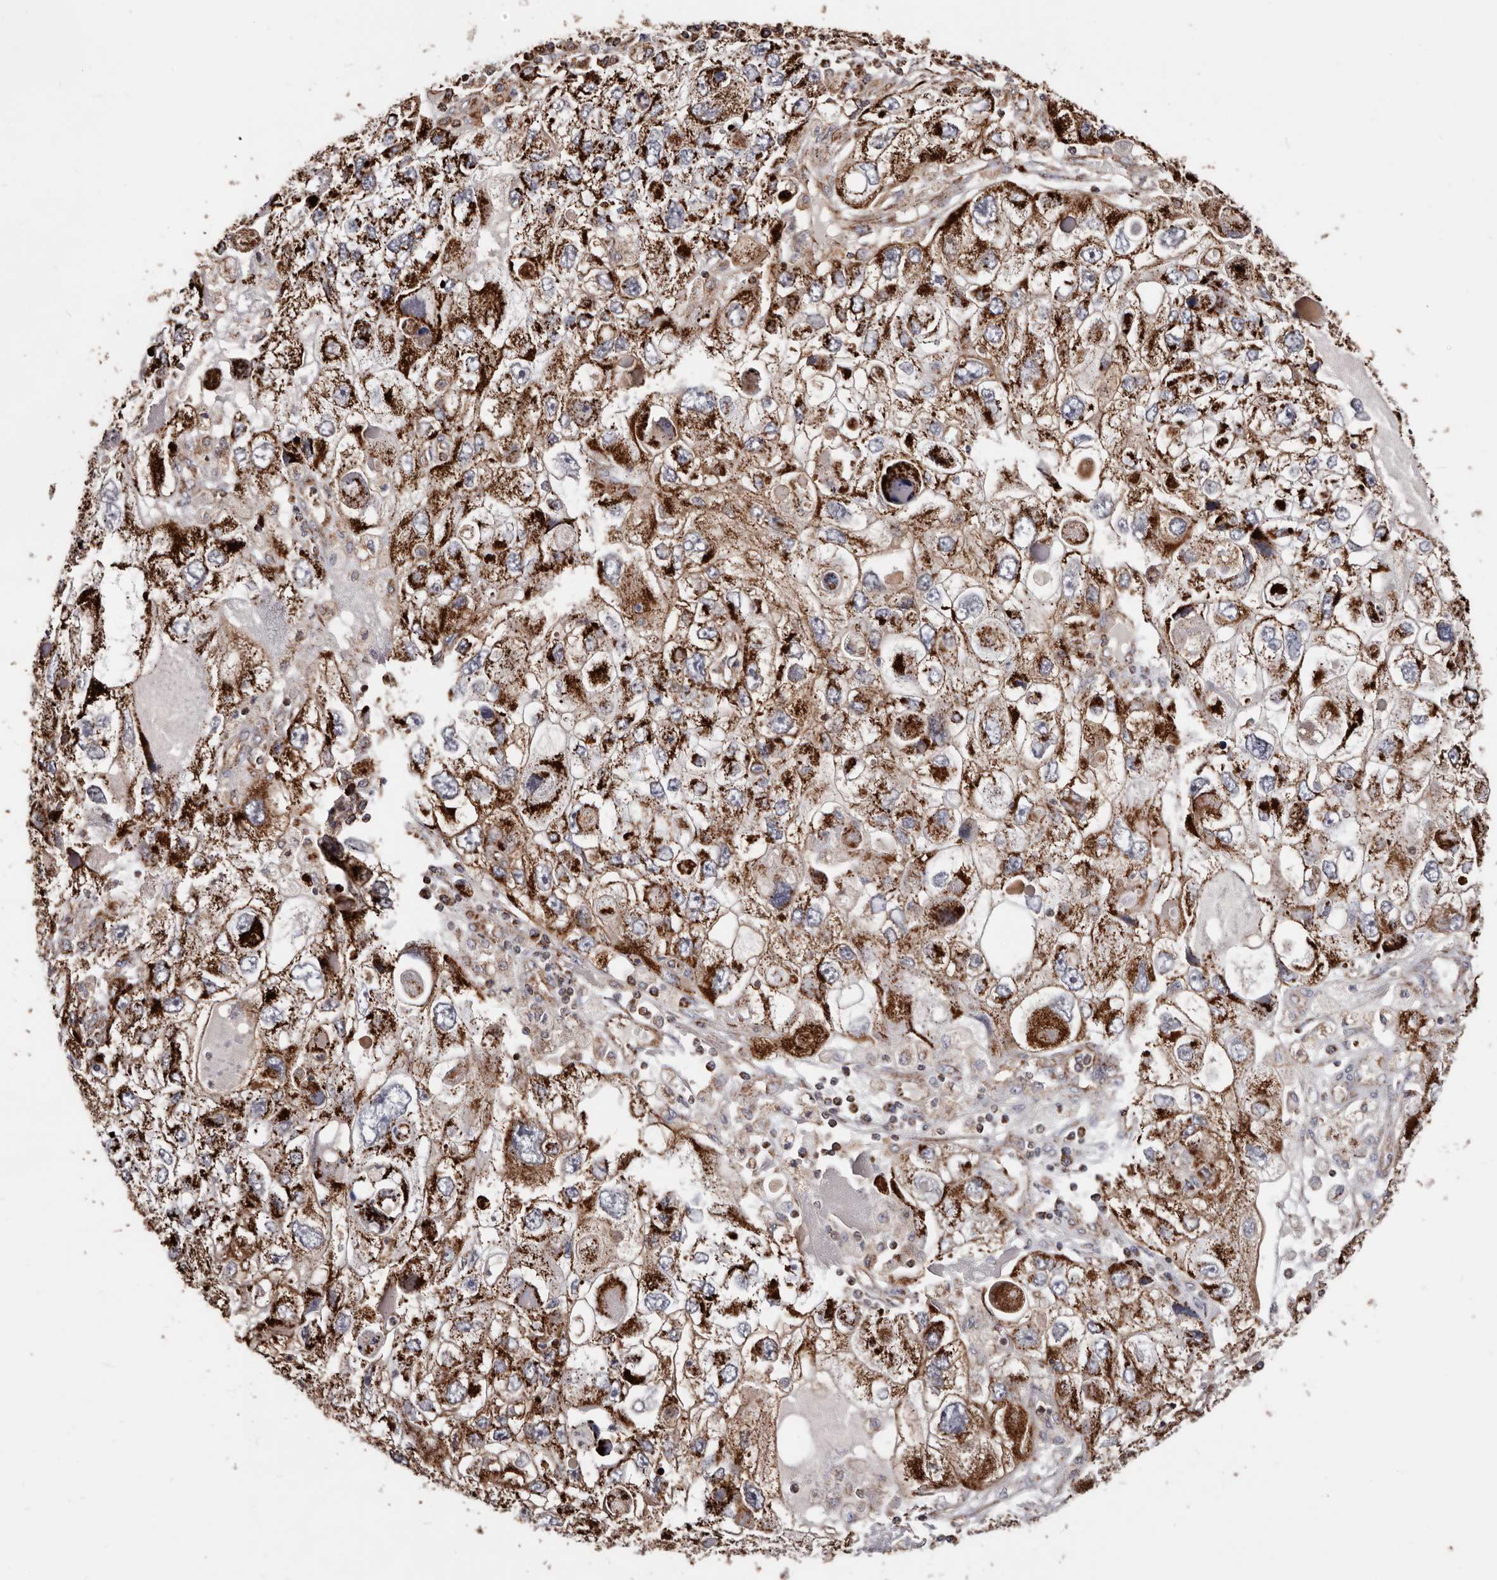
{"staining": {"intensity": "strong", "quantity": "25%-75%", "location": "cytoplasmic/membranous"}, "tissue": "endometrial cancer", "cell_type": "Tumor cells", "image_type": "cancer", "snomed": [{"axis": "morphology", "description": "Adenocarcinoma, NOS"}, {"axis": "topography", "description": "Endometrium"}], "caption": "Tumor cells exhibit high levels of strong cytoplasmic/membranous expression in approximately 25%-75% of cells in endometrial cancer (adenocarcinoma).", "gene": "PRKACB", "patient": {"sex": "female", "age": 49}}